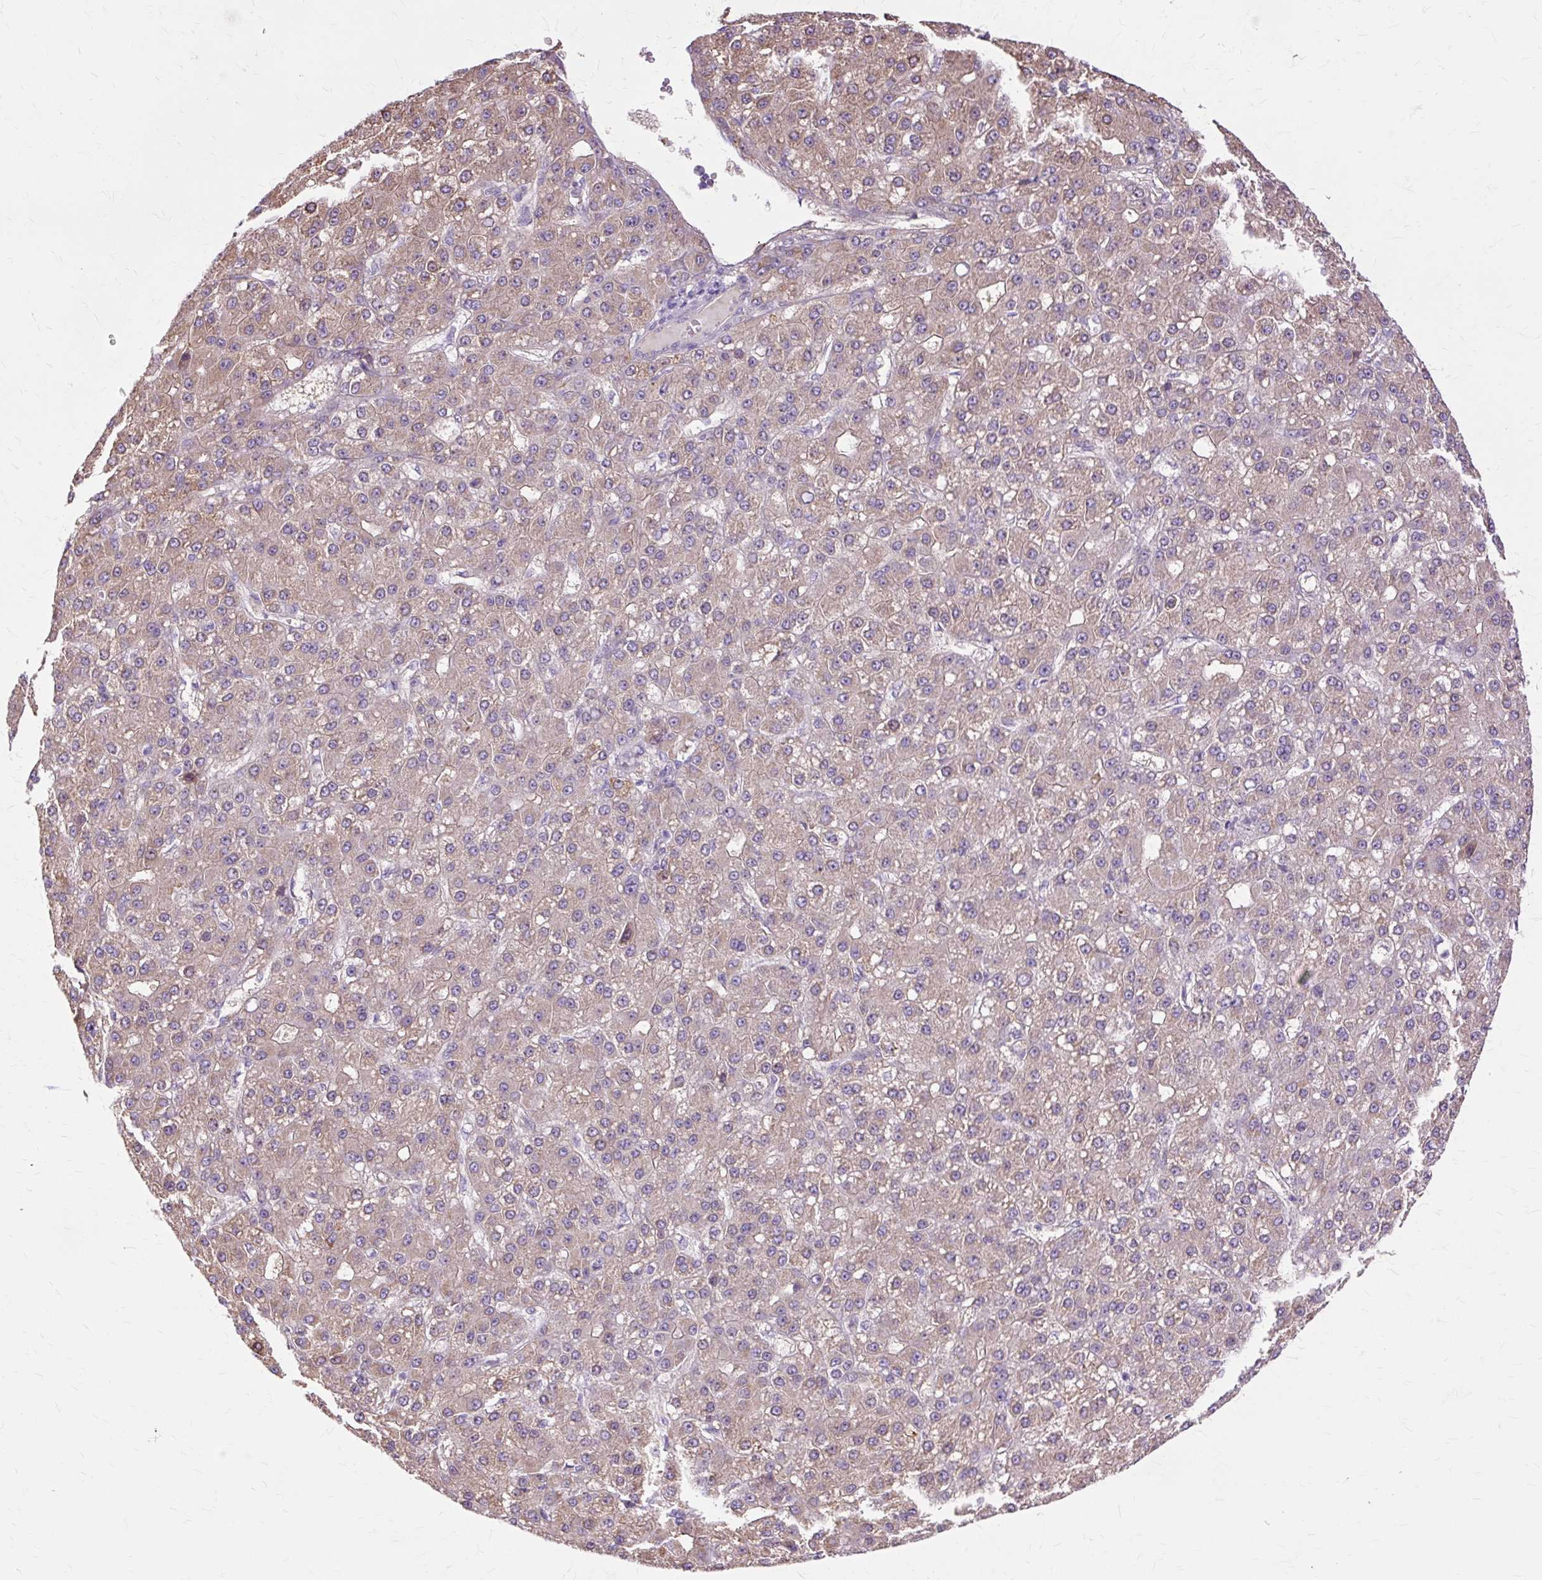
{"staining": {"intensity": "weak", "quantity": ">75%", "location": "cytoplasmic/membranous"}, "tissue": "liver cancer", "cell_type": "Tumor cells", "image_type": "cancer", "snomed": [{"axis": "morphology", "description": "Carcinoma, Hepatocellular, NOS"}, {"axis": "topography", "description": "Liver"}], "caption": "The image reveals staining of hepatocellular carcinoma (liver), revealing weak cytoplasmic/membranous protein staining (brown color) within tumor cells.", "gene": "PDZD2", "patient": {"sex": "male", "age": 67}}